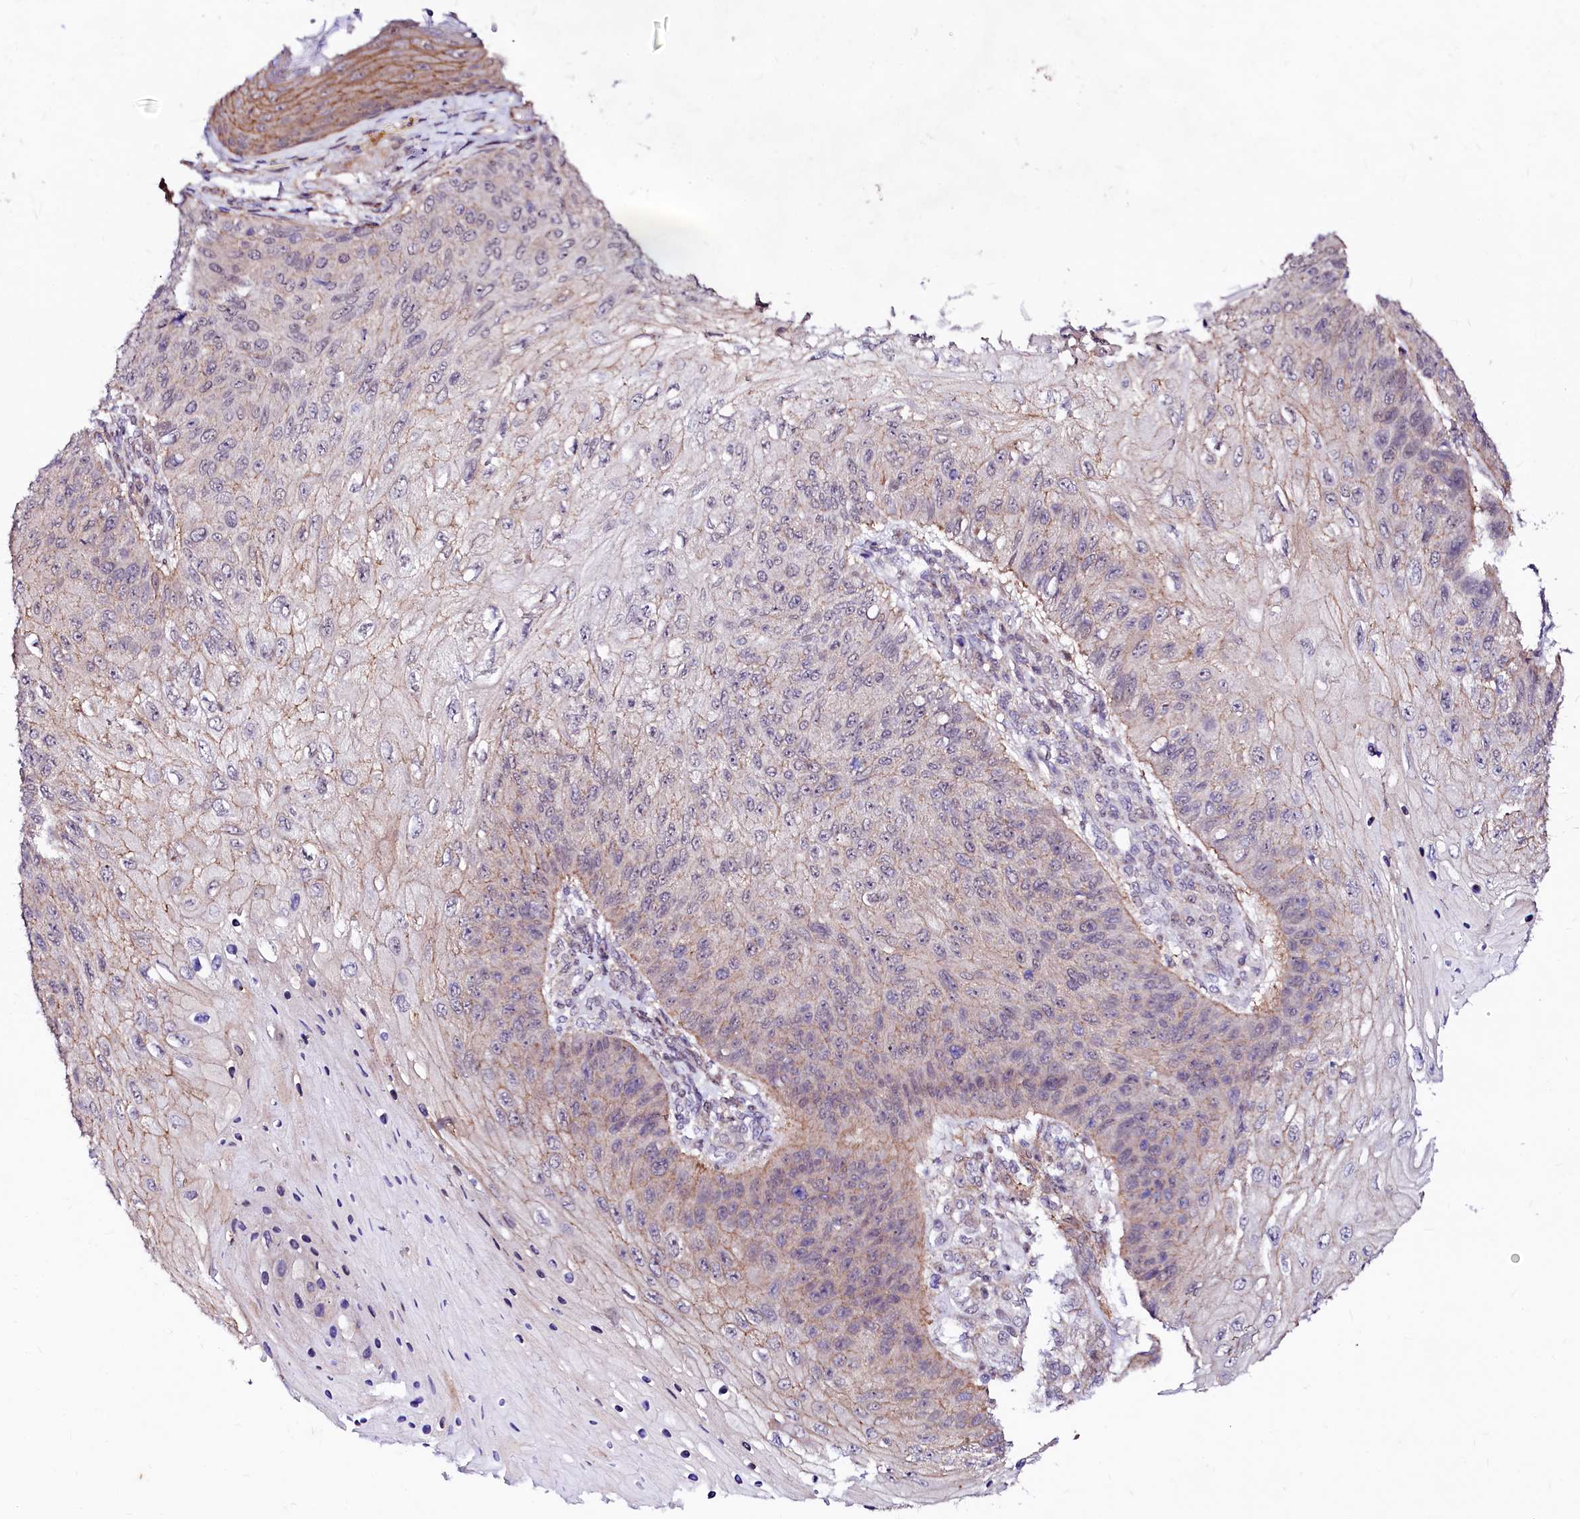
{"staining": {"intensity": "weak", "quantity": "25%-75%", "location": "cytoplasmic/membranous"}, "tissue": "skin cancer", "cell_type": "Tumor cells", "image_type": "cancer", "snomed": [{"axis": "morphology", "description": "Squamous cell carcinoma, NOS"}, {"axis": "topography", "description": "Skin"}], "caption": "Immunohistochemistry photomicrograph of neoplastic tissue: human skin cancer (squamous cell carcinoma) stained using immunohistochemistry (IHC) shows low levels of weak protein expression localized specifically in the cytoplasmic/membranous of tumor cells, appearing as a cytoplasmic/membranous brown color.", "gene": "GPR176", "patient": {"sex": "female", "age": 88}}